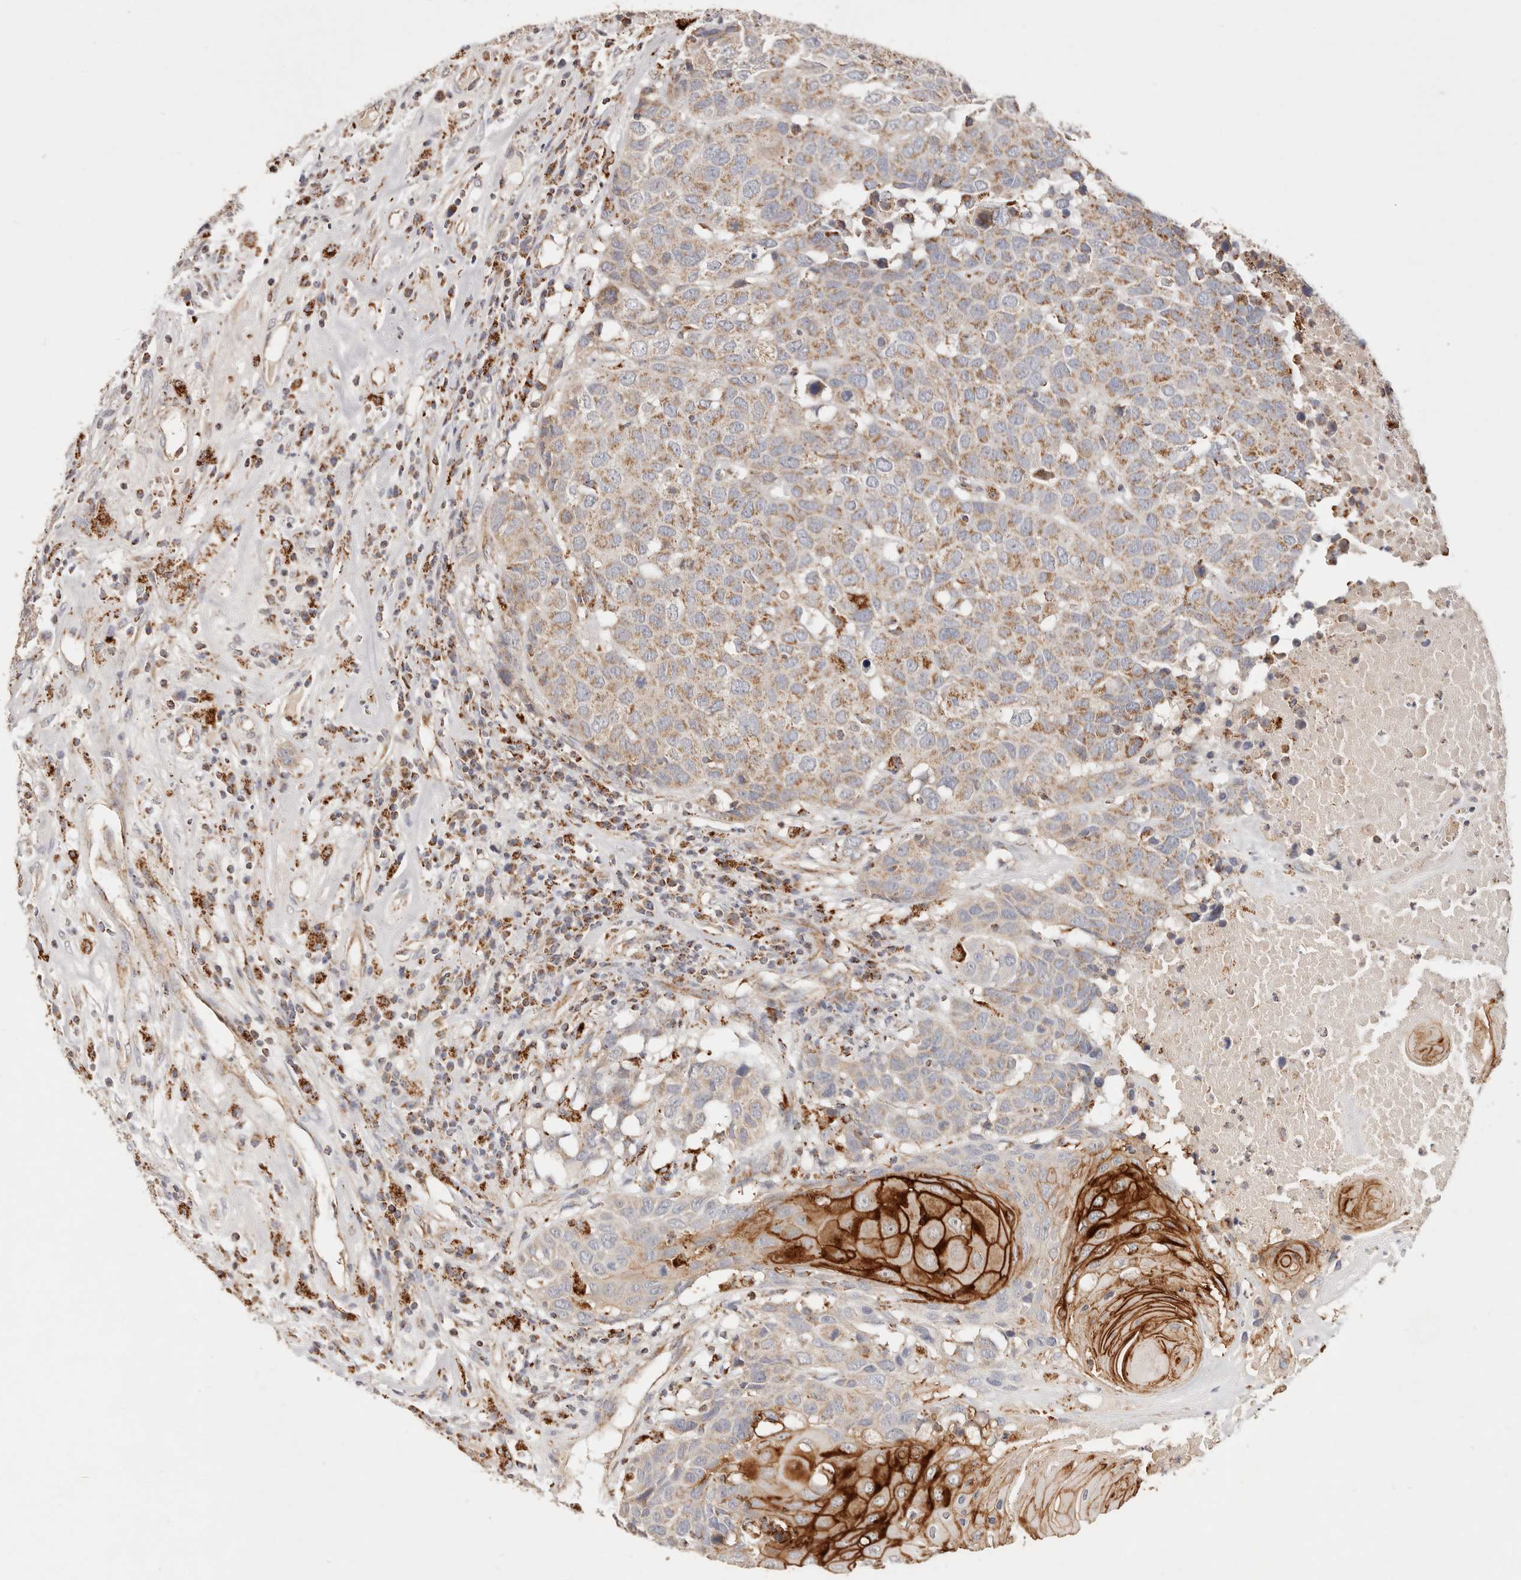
{"staining": {"intensity": "moderate", "quantity": ">75%", "location": "cytoplasmic/membranous"}, "tissue": "head and neck cancer", "cell_type": "Tumor cells", "image_type": "cancer", "snomed": [{"axis": "morphology", "description": "Squamous cell carcinoma, NOS"}, {"axis": "topography", "description": "Head-Neck"}], "caption": "Protein staining by immunohistochemistry (IHC) displays moderate cytoplasmic/membranous staining in approximately >75% of tumor cells in squamous cell carcinoma (head and neck). (Stains: DAB in brown, nuclei in blue, Microscopy: brightfield microscopy at high magnification).", "gene": "ARHGEF10L", "patient": {"sex": "male", "age": 66}}